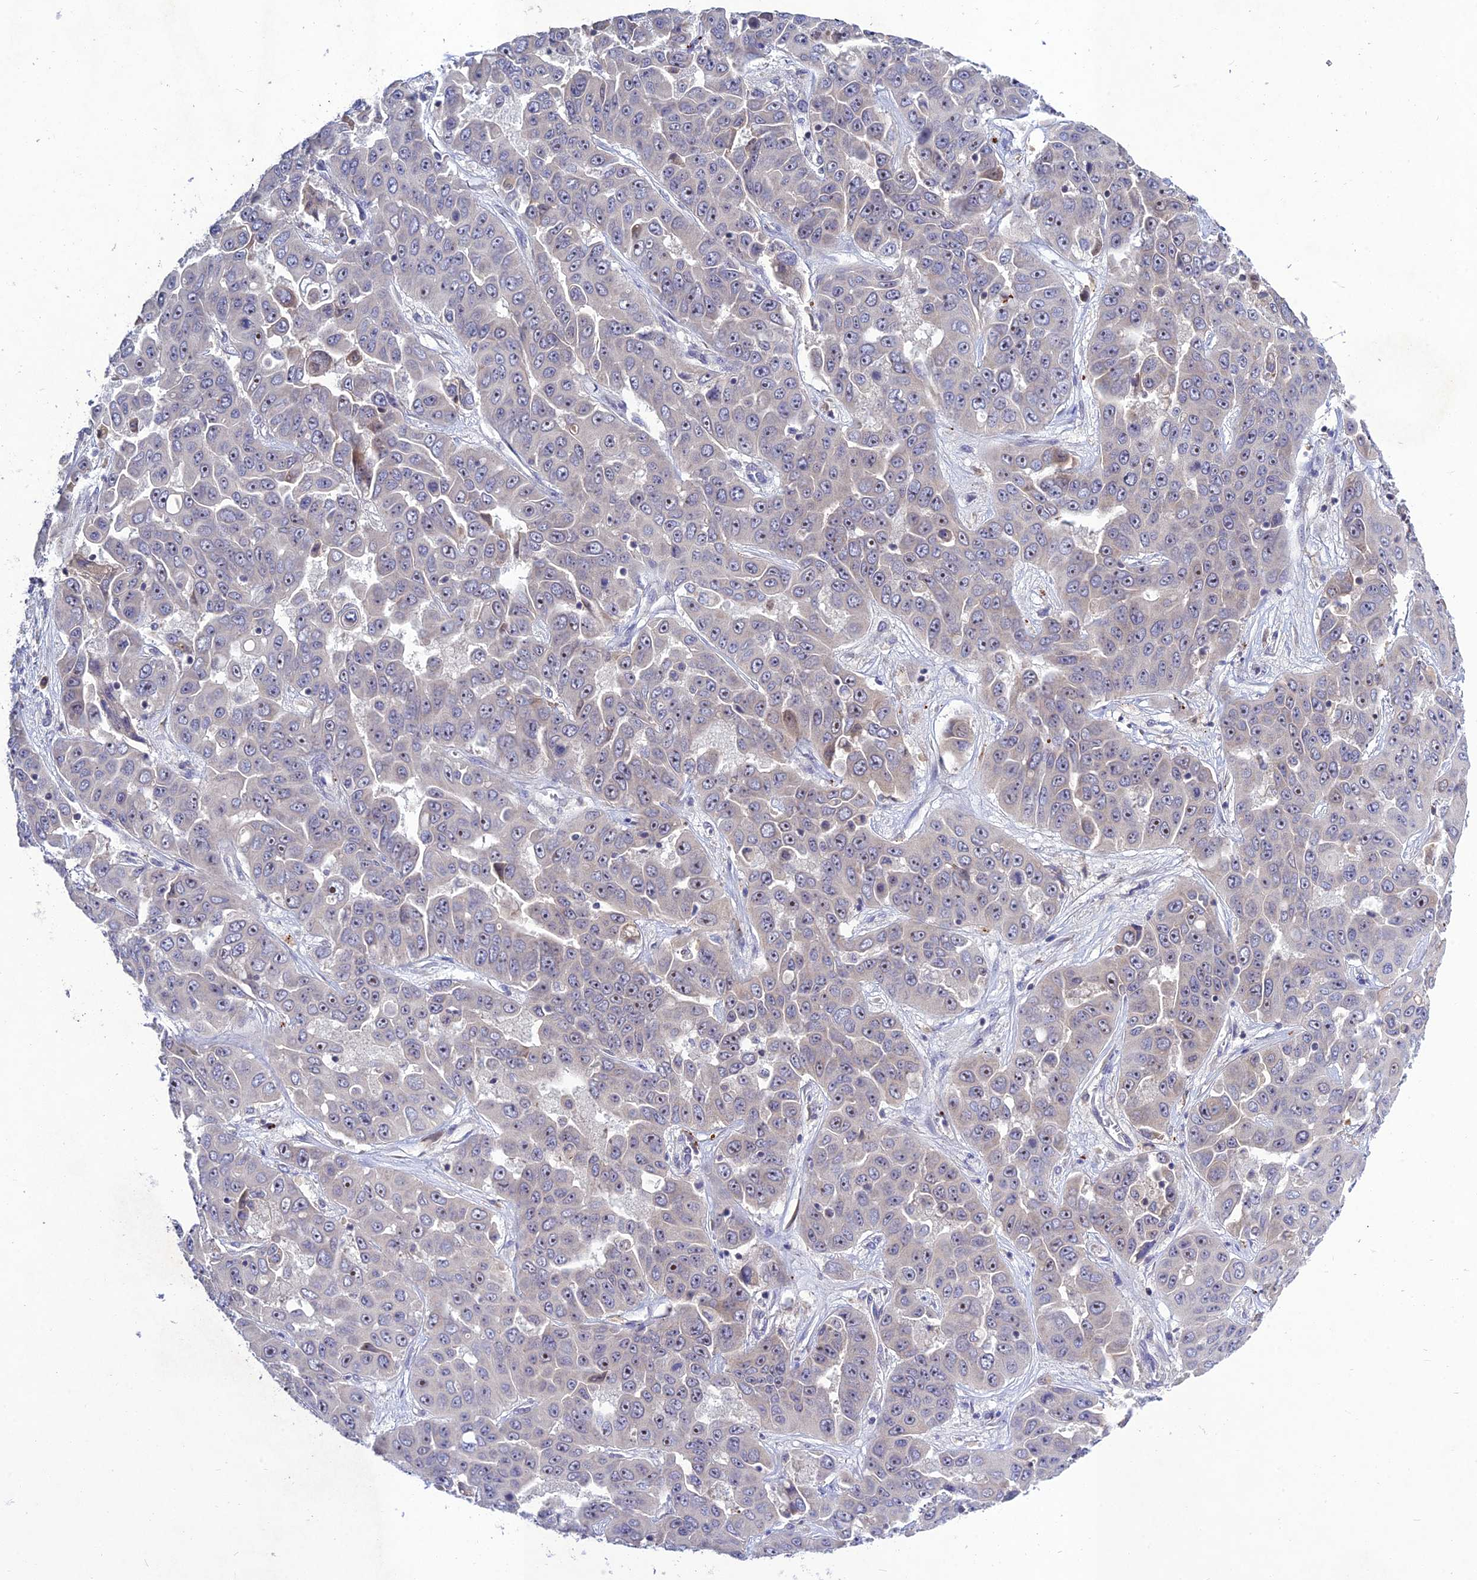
{"staining": {"intensity": "negative", "quantity": "none", "location": "none"}, "tissue": "liver cancer", "cell_type": "Tumor cells", "image_type": "cancer", "snomed": [{"axis": "morphology", "description": "Cholangiocarcinoma"}, {"axis": "topography", "description": "Liver"}], "caption": "Immunohistochemical staining of liver cholangiocarcinoma demonstrates no significant positivity in tumor cells.", "gene": "CHST5", "patient": {"sex": "female", "age": 52}}